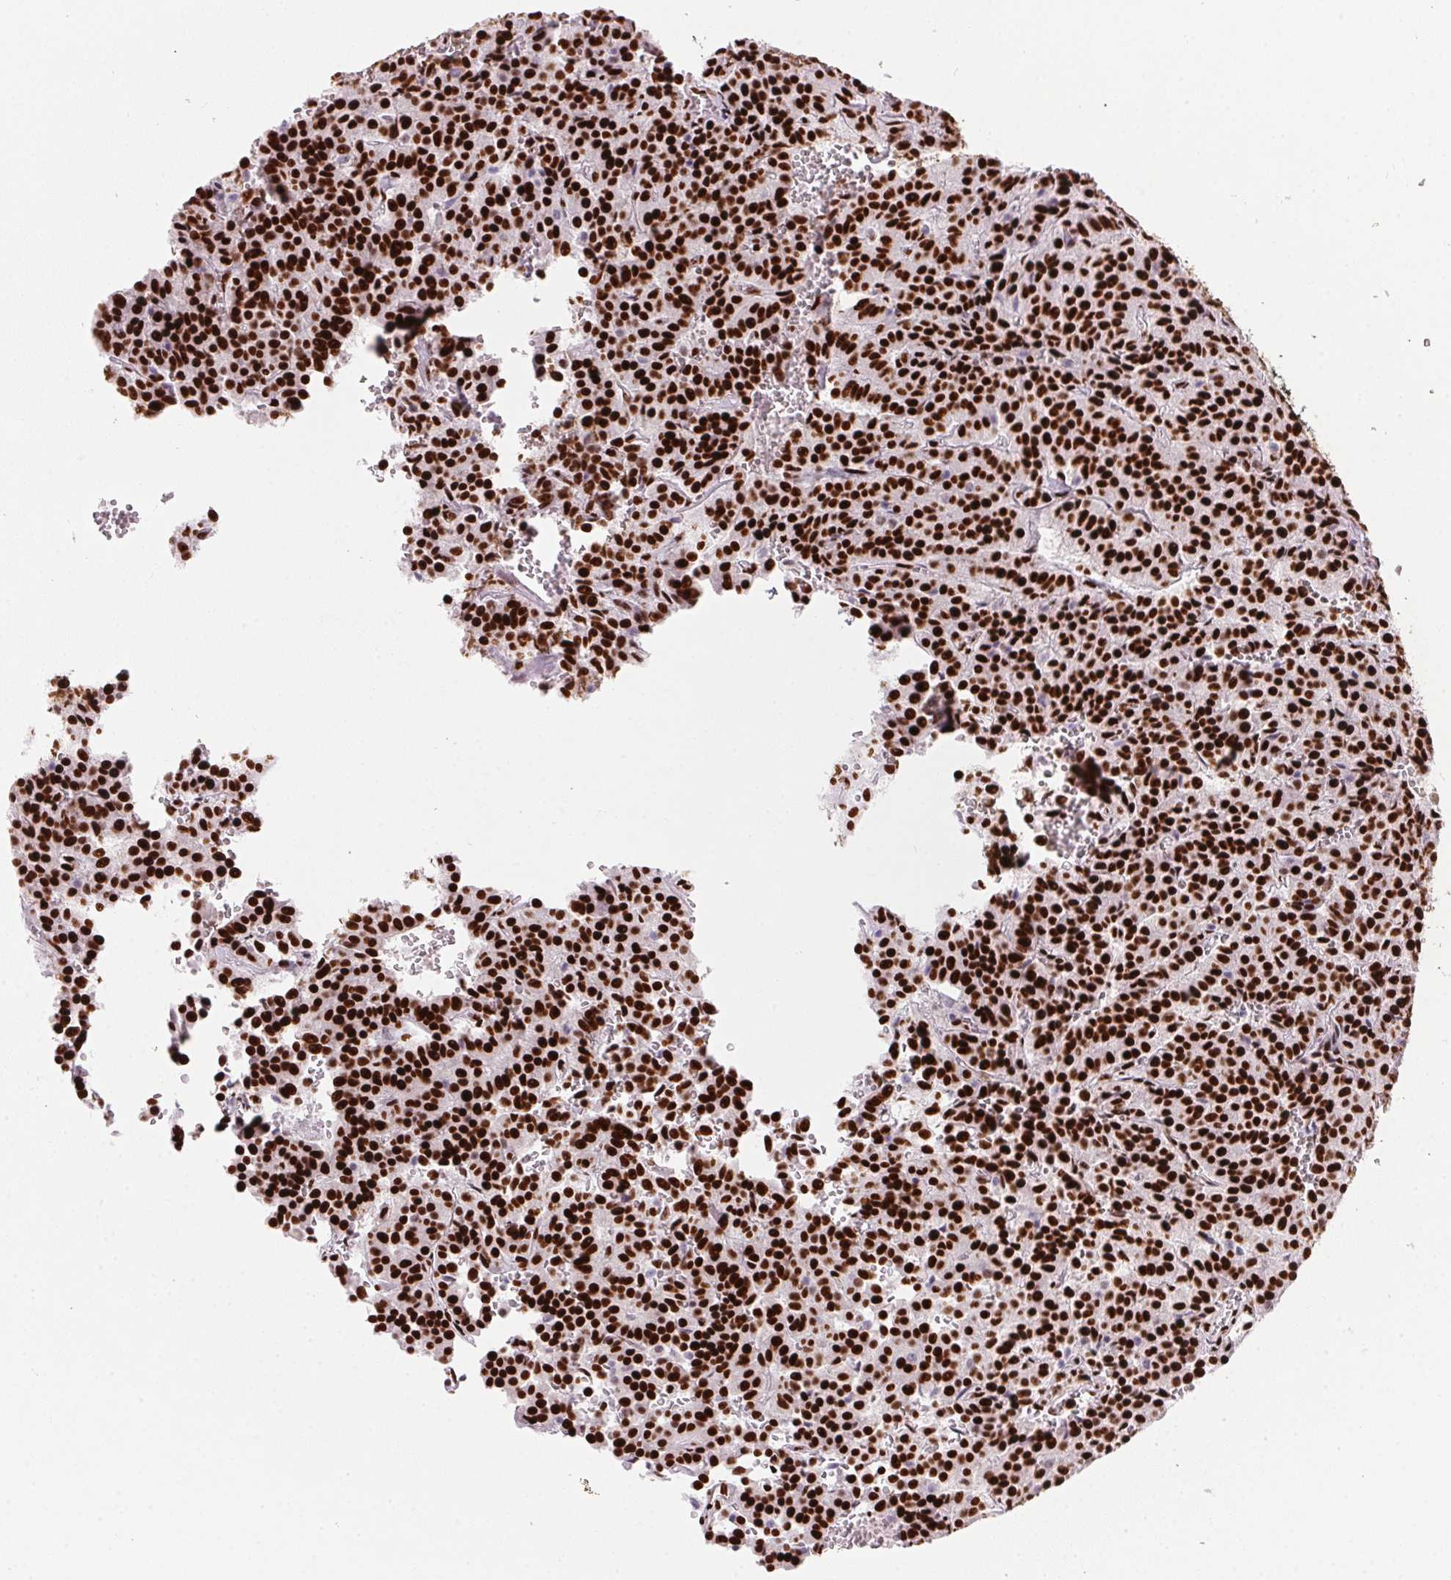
{"staining": {"intensity": "strong", "quantity": ">75%", "location": "nuclear"}, "tissue": "carcinoid", "cell_type": "Tumor cells", "image_type": "cancer", "snomed": [{"axis": "morphology", "description": "Carcinoid, malignant, NOS"}, {"axis": "topography", "description": "Lung"}], "caption": "Carcinoid (malignant) tissue displays strong nuclear staining in approximately >75% of tumor cells (Stains: DAB (3,3'-diaminobenzidine) in brown, nuclei in blue, Microscopy: brightfield microscopy at high magnification).", "gene": "PAGE3", "patient": {"sex": "male", "age": 70}}